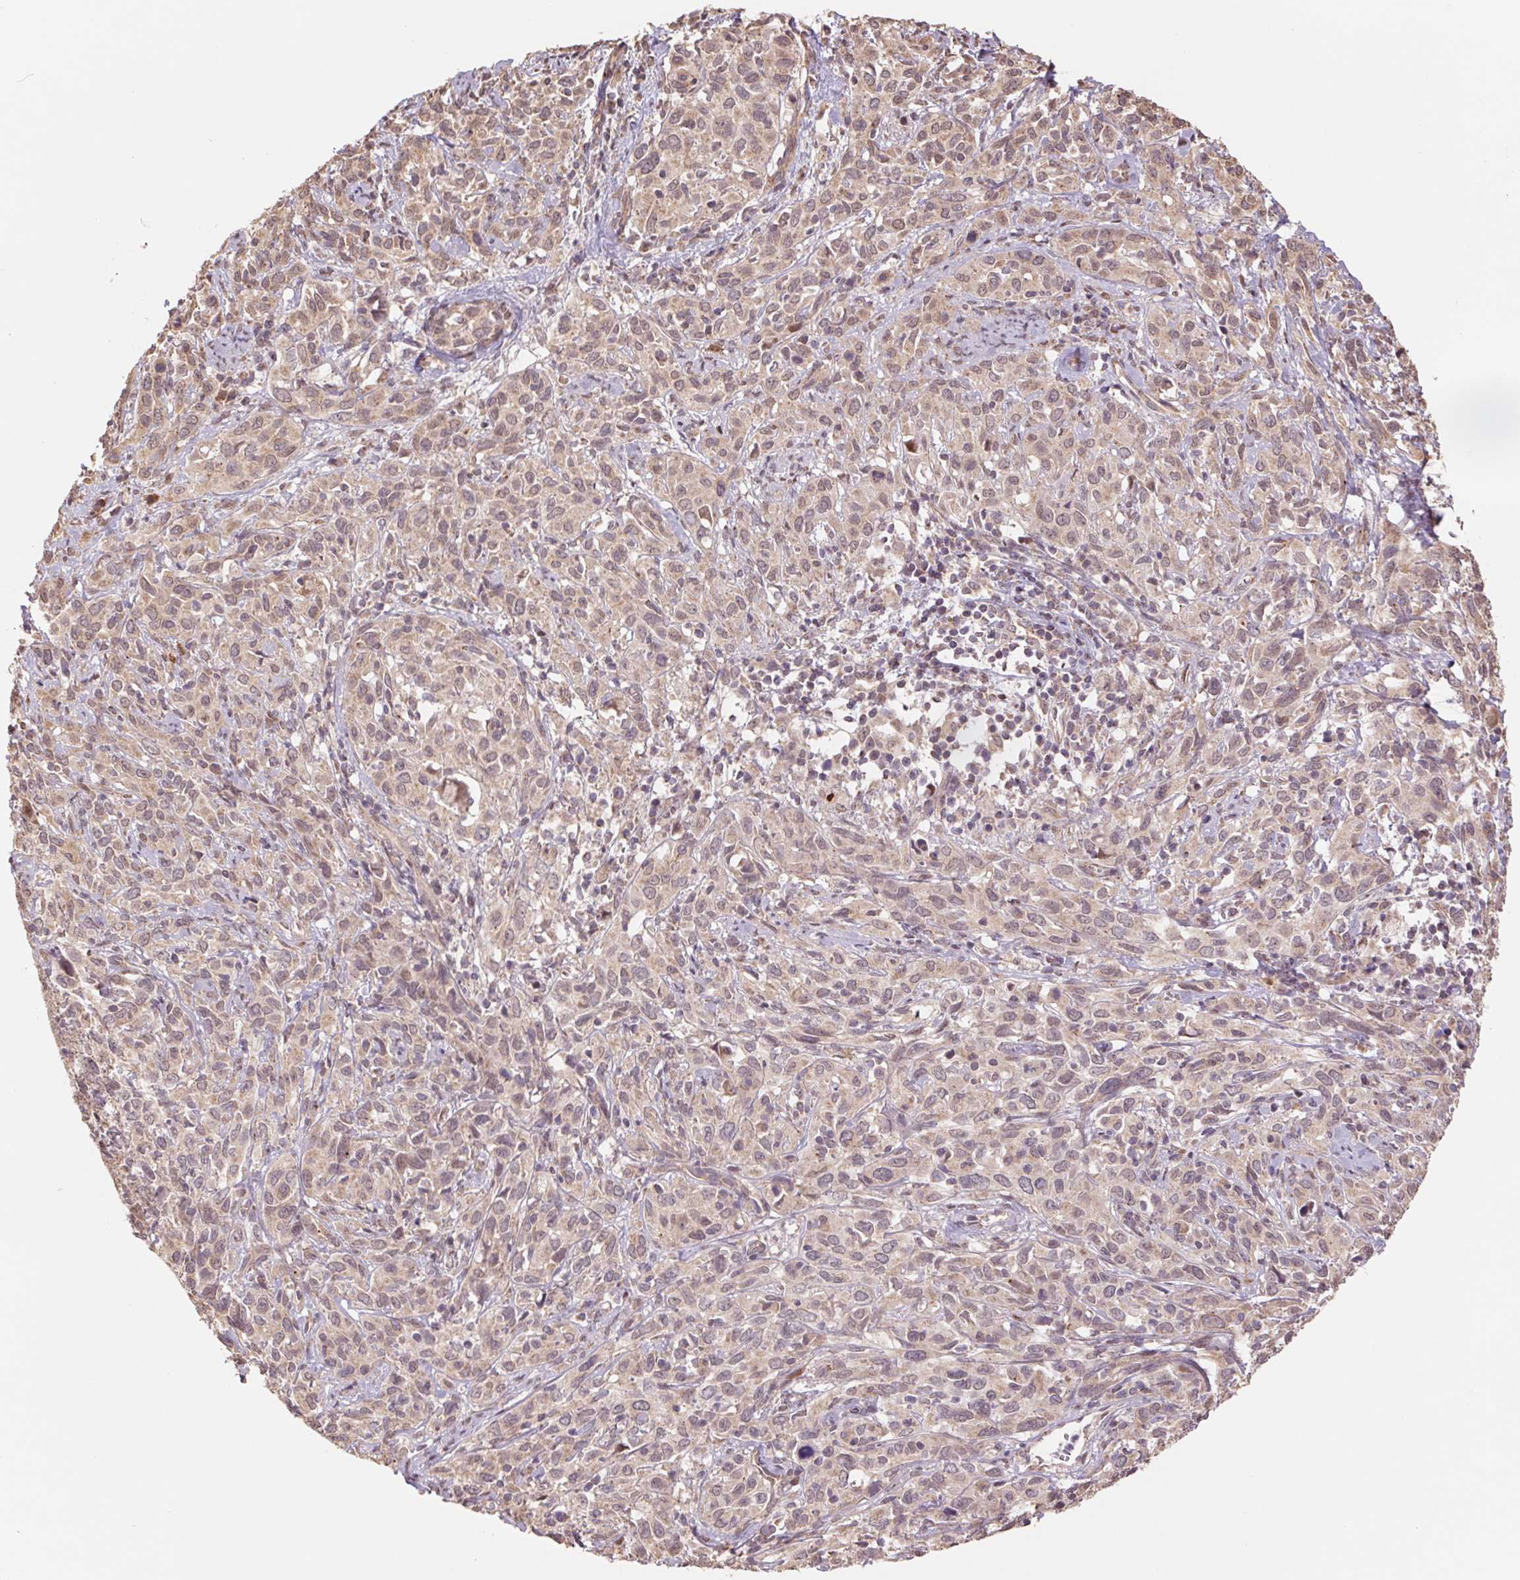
{"staining": {"intensity": "weak", "quantity": "25%-75%", "location": "cytoplasmic/membranous,nuclear"}, "tissue": "cervical cancer", "cell_type": "Tumor cells", "image_type": "cancer", "snomed": [{"axis": "morphology", "description": "Normal tissue, NOS"}, {"axis": "morphology", "description": "Squamous cell carcinoma, NOS"}, {"axis": "topography", "description": "Cervix"}], "caption": "Tumor cells display weak cytoplasmic/membranous and nuclear staining in about 25%-75% of cells in cervical squamous cell carcinoma.", "gene": "PDHA1", "patient": {"sex": "female", "age": 51}}